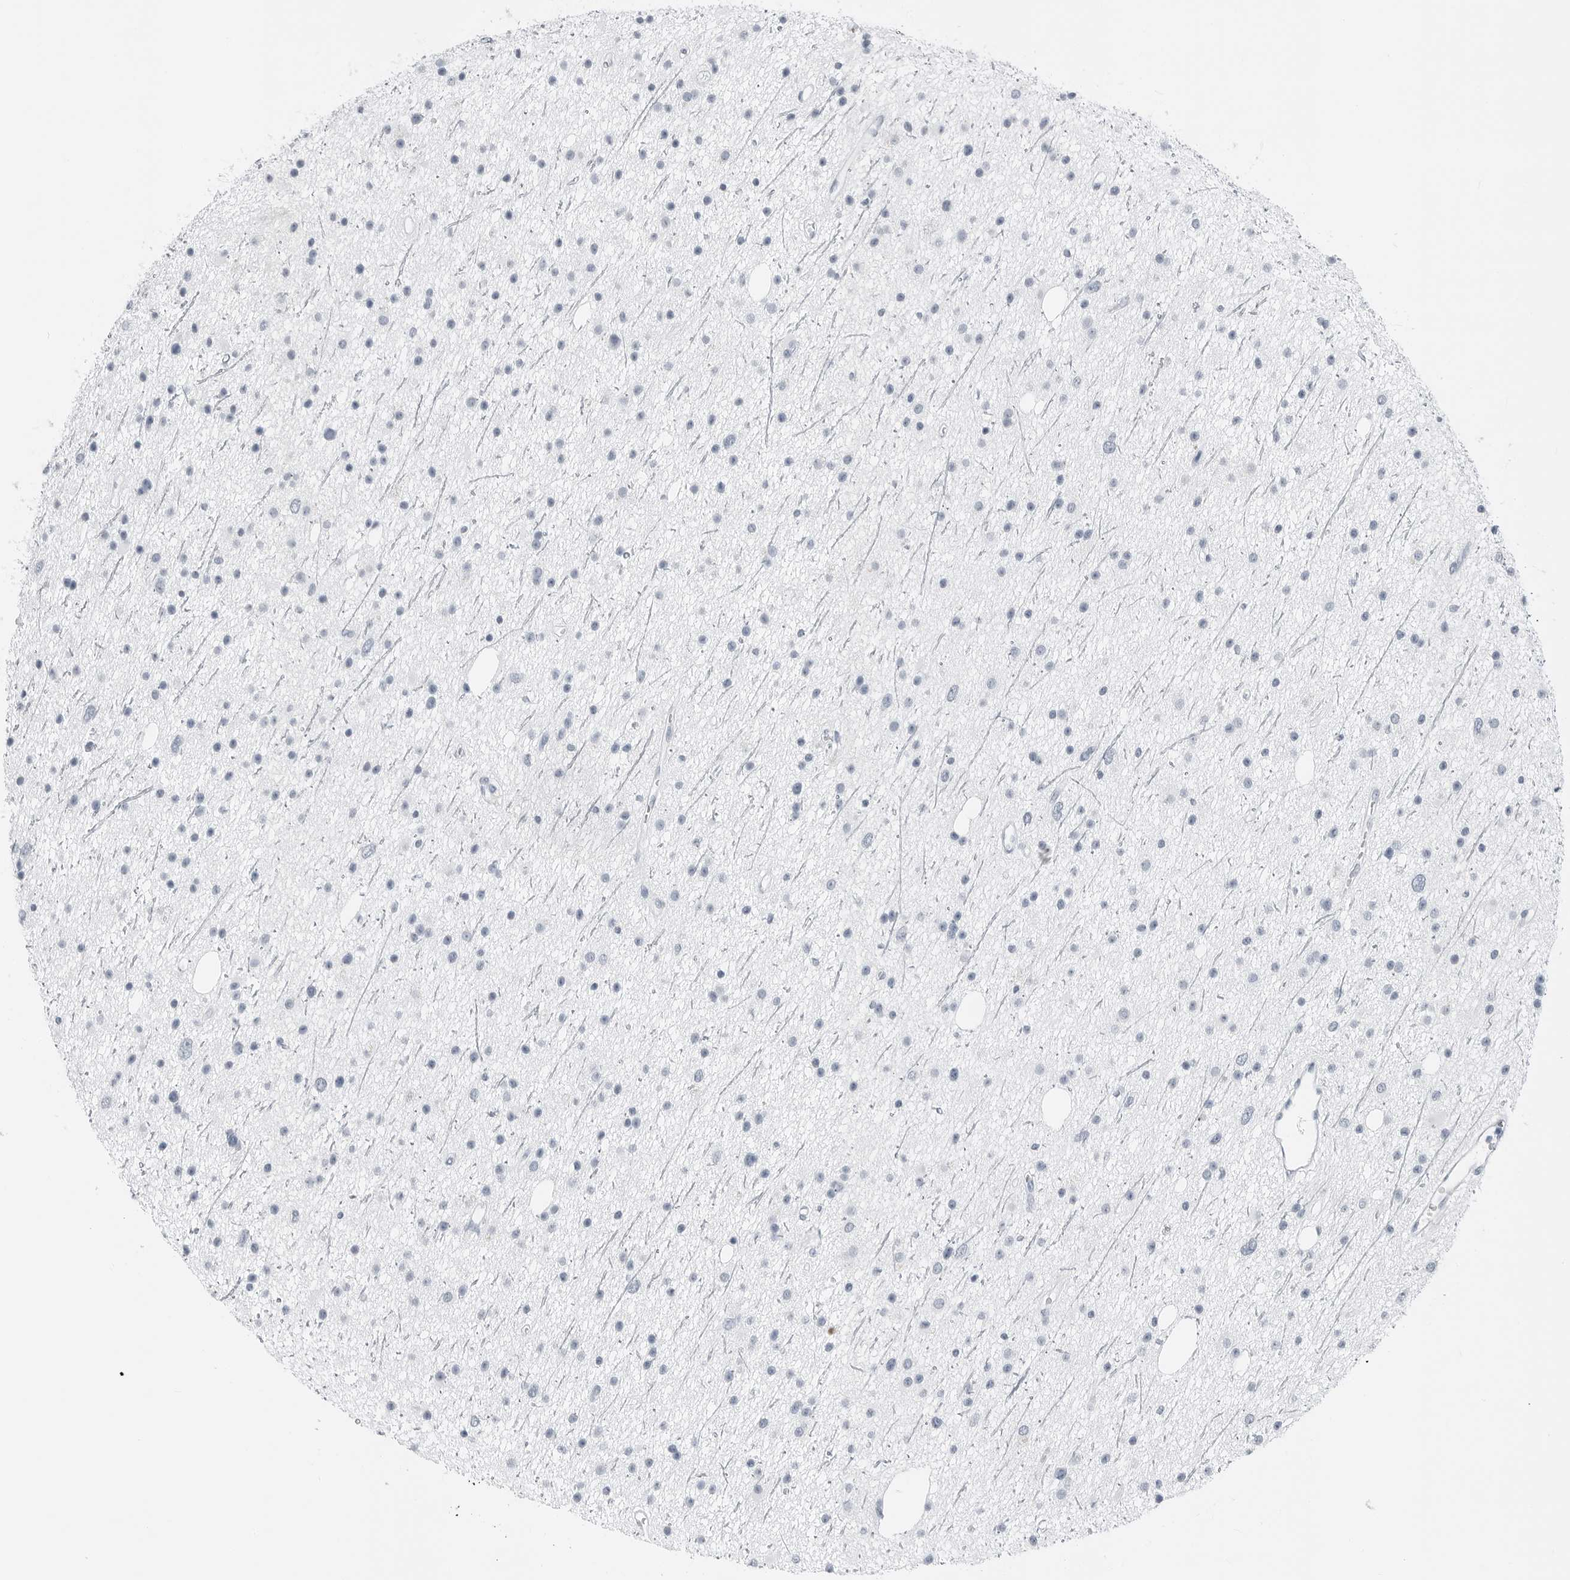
{"staining": {"intensity": "negative", "quantity": "none", "location": "none"}, "tissue": "glioma", "cell_type": "Tumor cells", "image_type": "cancer", "snomed": [{"axis": "morphology", "description": "Glioma, malignant, Low grade"}, {"axis": "topography", "description": "Cerebral cortex"}], "caption": "Malignant glioma (low-grade) stained for a protein using immunohistochemistry exhibits no staining tumor cells.", "gene": "SLPI", "patient": {"sex": "female", "age": 39}}